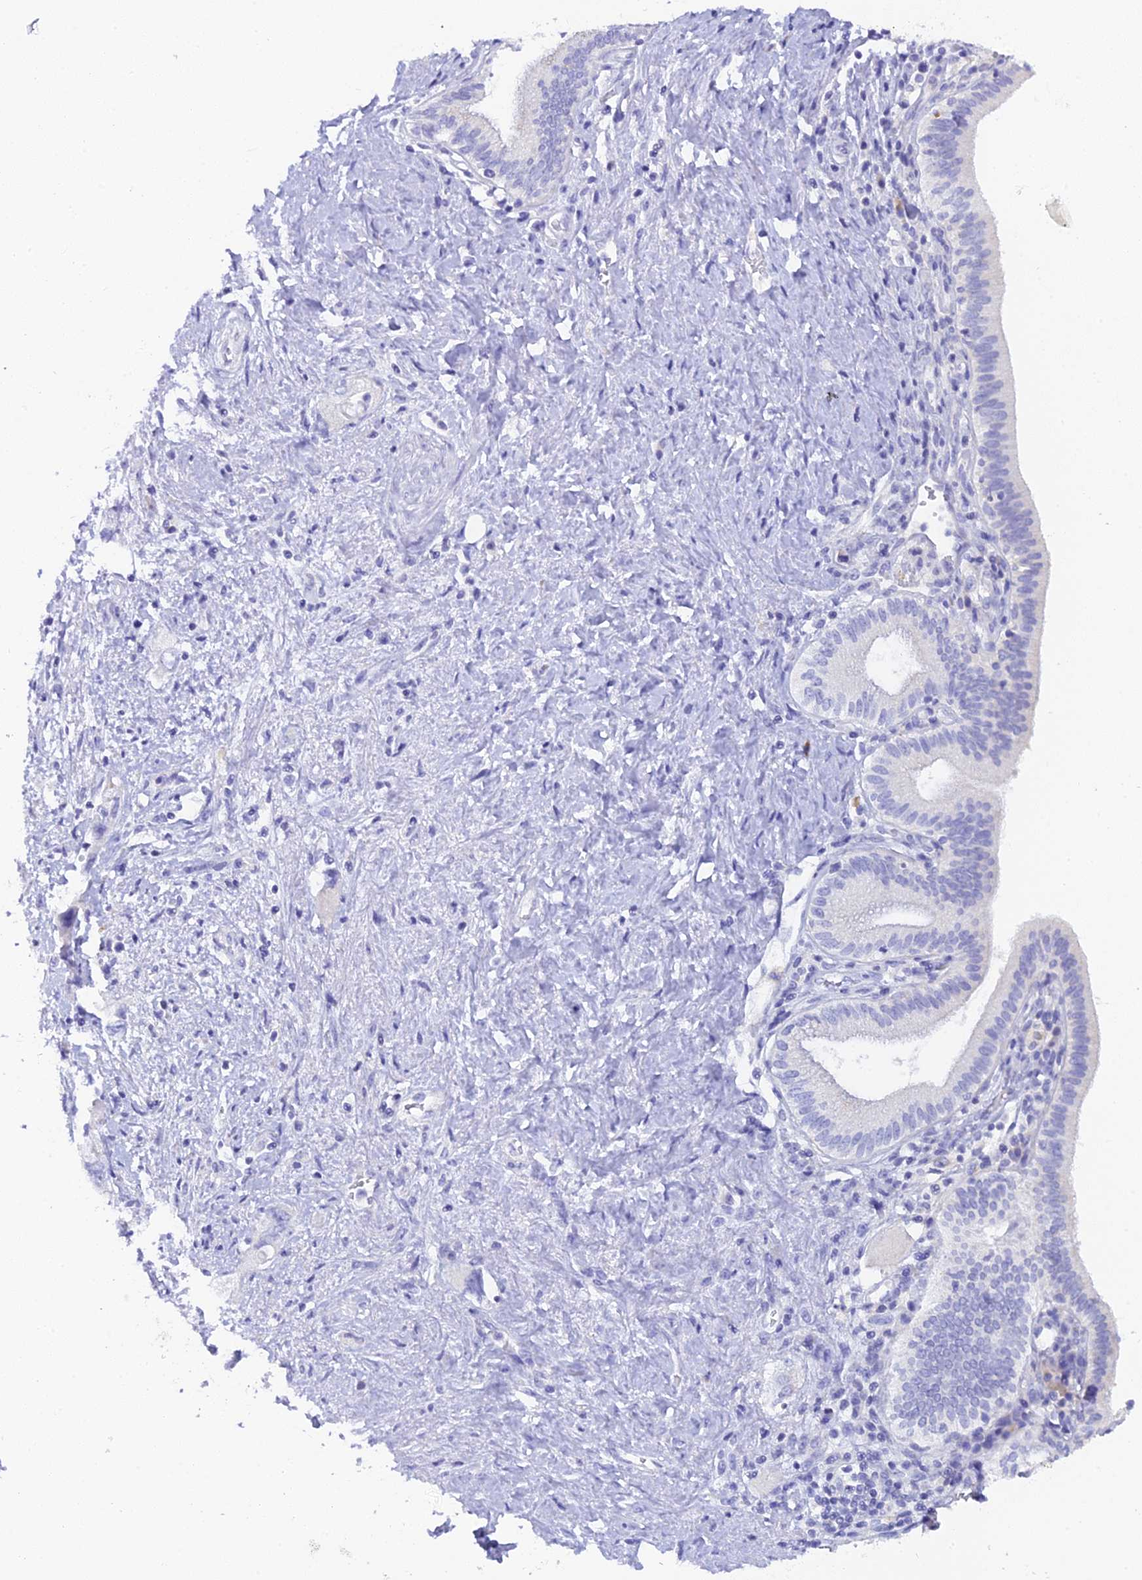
{"staining": {"intensity": "negative", "quantity": "none", "location": "none"}, "tissue": "pancreatic cancer", "cell_type": "Tumor cells", "image_type": "cancer", "snomed": [{"axis": "morphology", "description": "Adenocarcinoma, NOS"}, {"axis": "topography", "description": "Pancreas"}], "caption": "This is an IHC image of human adenocarcinoma (pancreatic). There is no expression in tumor cells.", "gene": "C12orf29", "patient": {"sex": "female", "age": 73}}